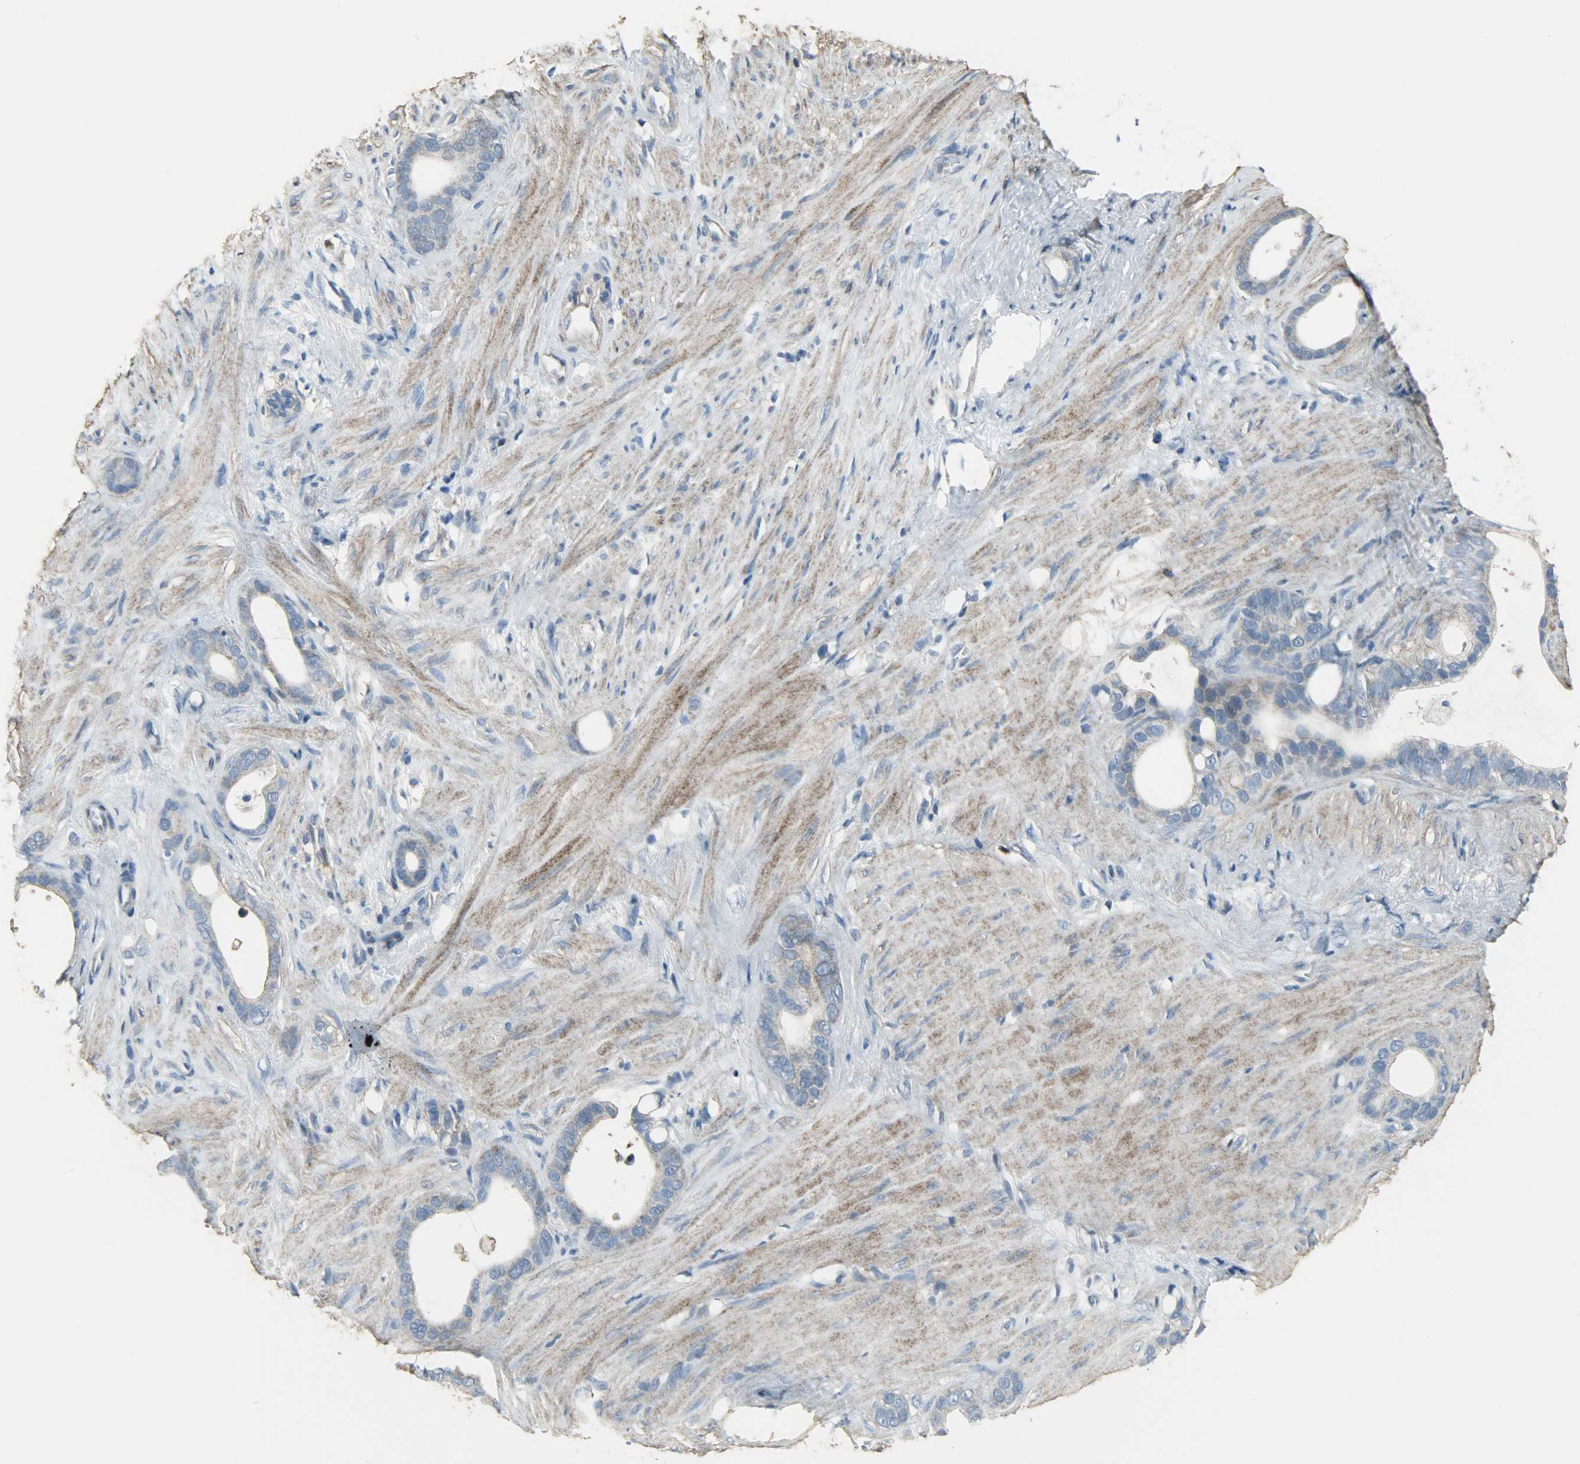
{"staining": {"intensity": "weak", "quantity": ">75%", "location": "cytoplasmic/membranous"}, "tissue": "stomach cancer", "cell_type": "Tumor cells", "image_type": "cancer", "snomed": [{"axis": "morphology", "description": "Adenocarcinoma, NOS"}, {"axis": "topography", "description": "Stomach"}], "caption": "Brown immunohistochemical staining in human stomach cancer (adenocarcinoma) reveals weak cytoplasmic/membranous staining in approximately >75% of tumor cells.", "gene": "DNAJA4", "patient": {"sex": "female", "age": 75}}